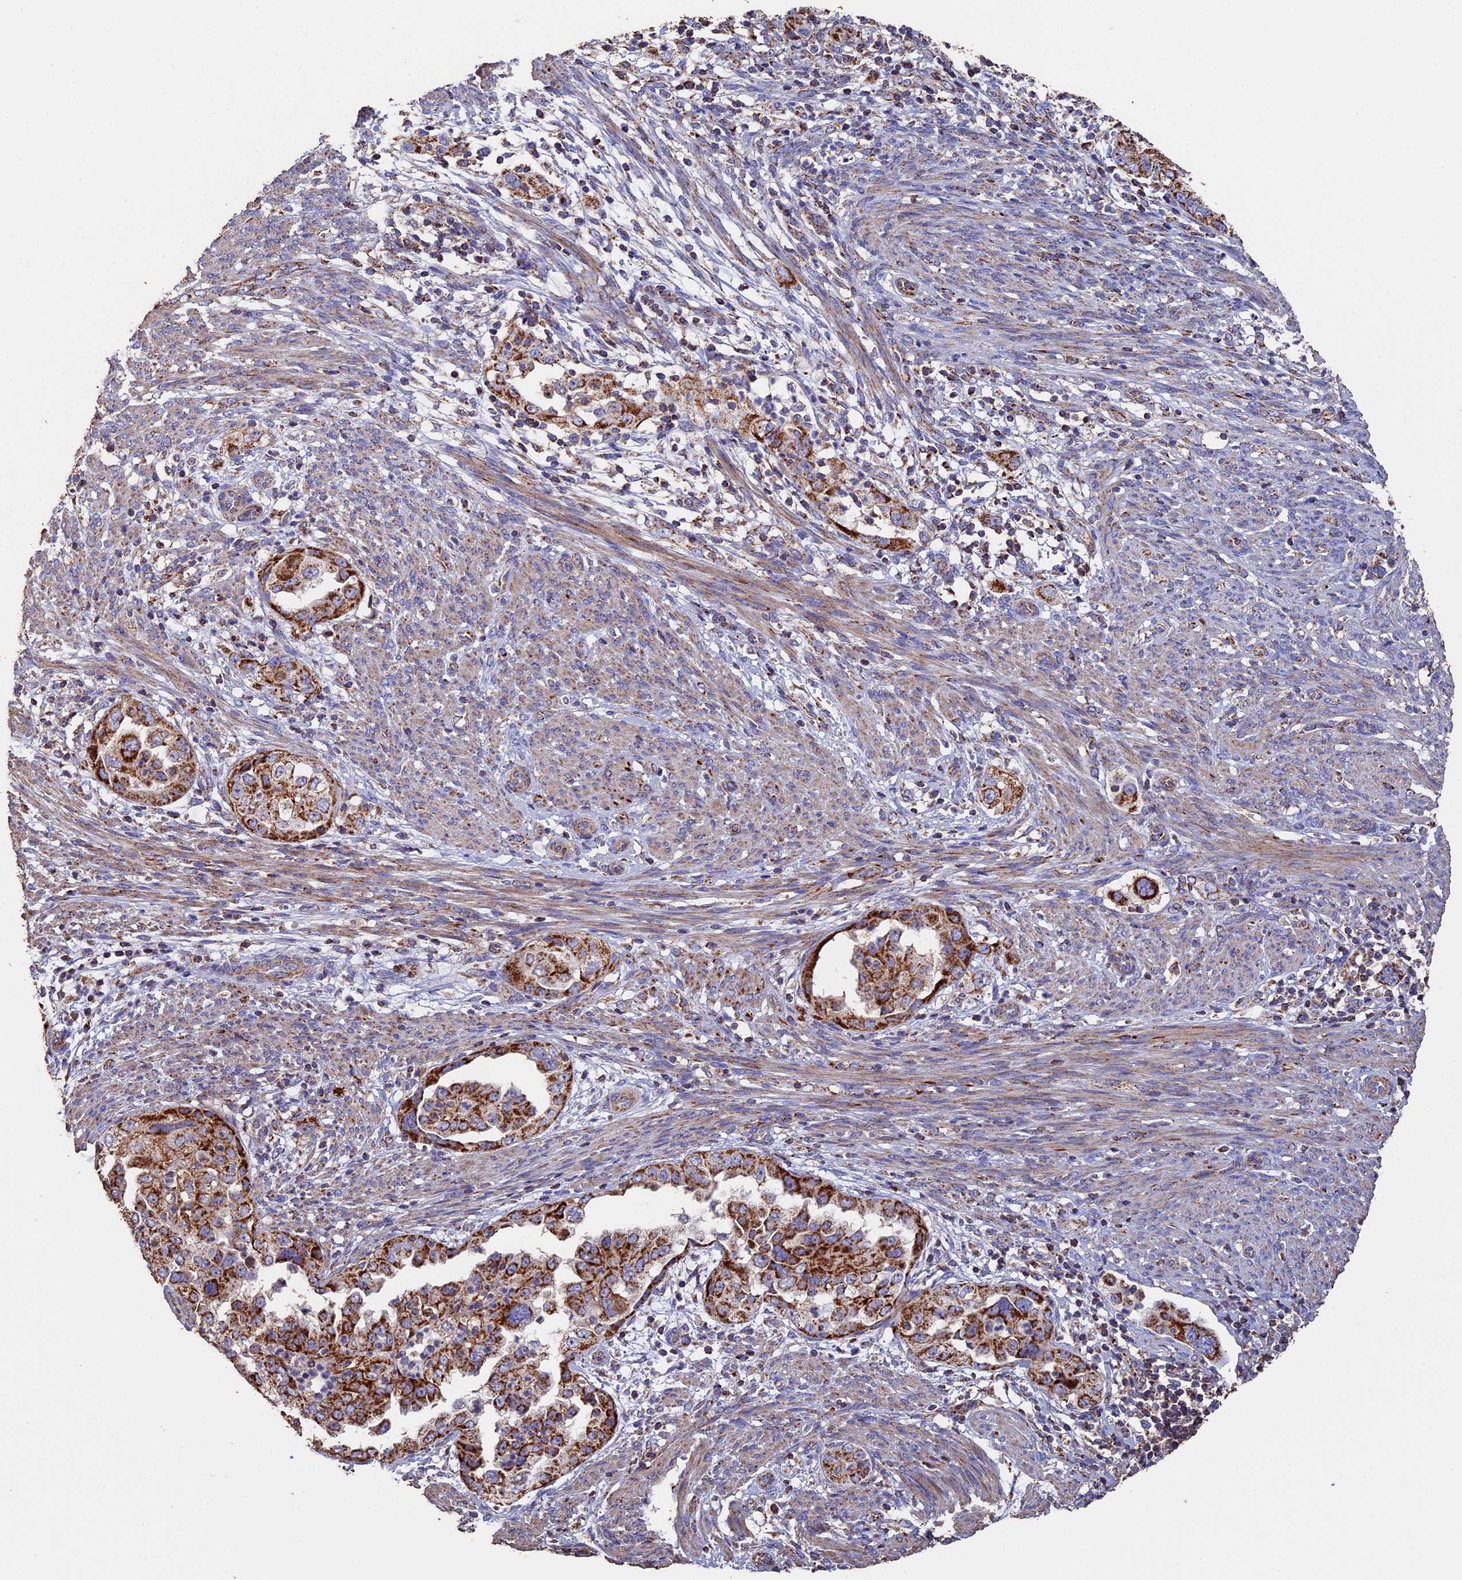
{"staining": {"intensity": "strong", "quantity": ">75%", "location": "cytoplasmic/membranous"}, "tissue": "endometrial cancer", "cell_type": "Tumor cells", "image_type": "cancer", "snomed": [{"axis": "morphology", "description": "Adenocarcinoma, NOS"}, {"axis": "topography", "description": "Endometrium"}], "caption": "Human endometrial adenocarcinoma stained with a protein marker reveals strong staining in tumor cells.", "gene": "ADAT1", "patient": {"sex": "female", "age": 85}}